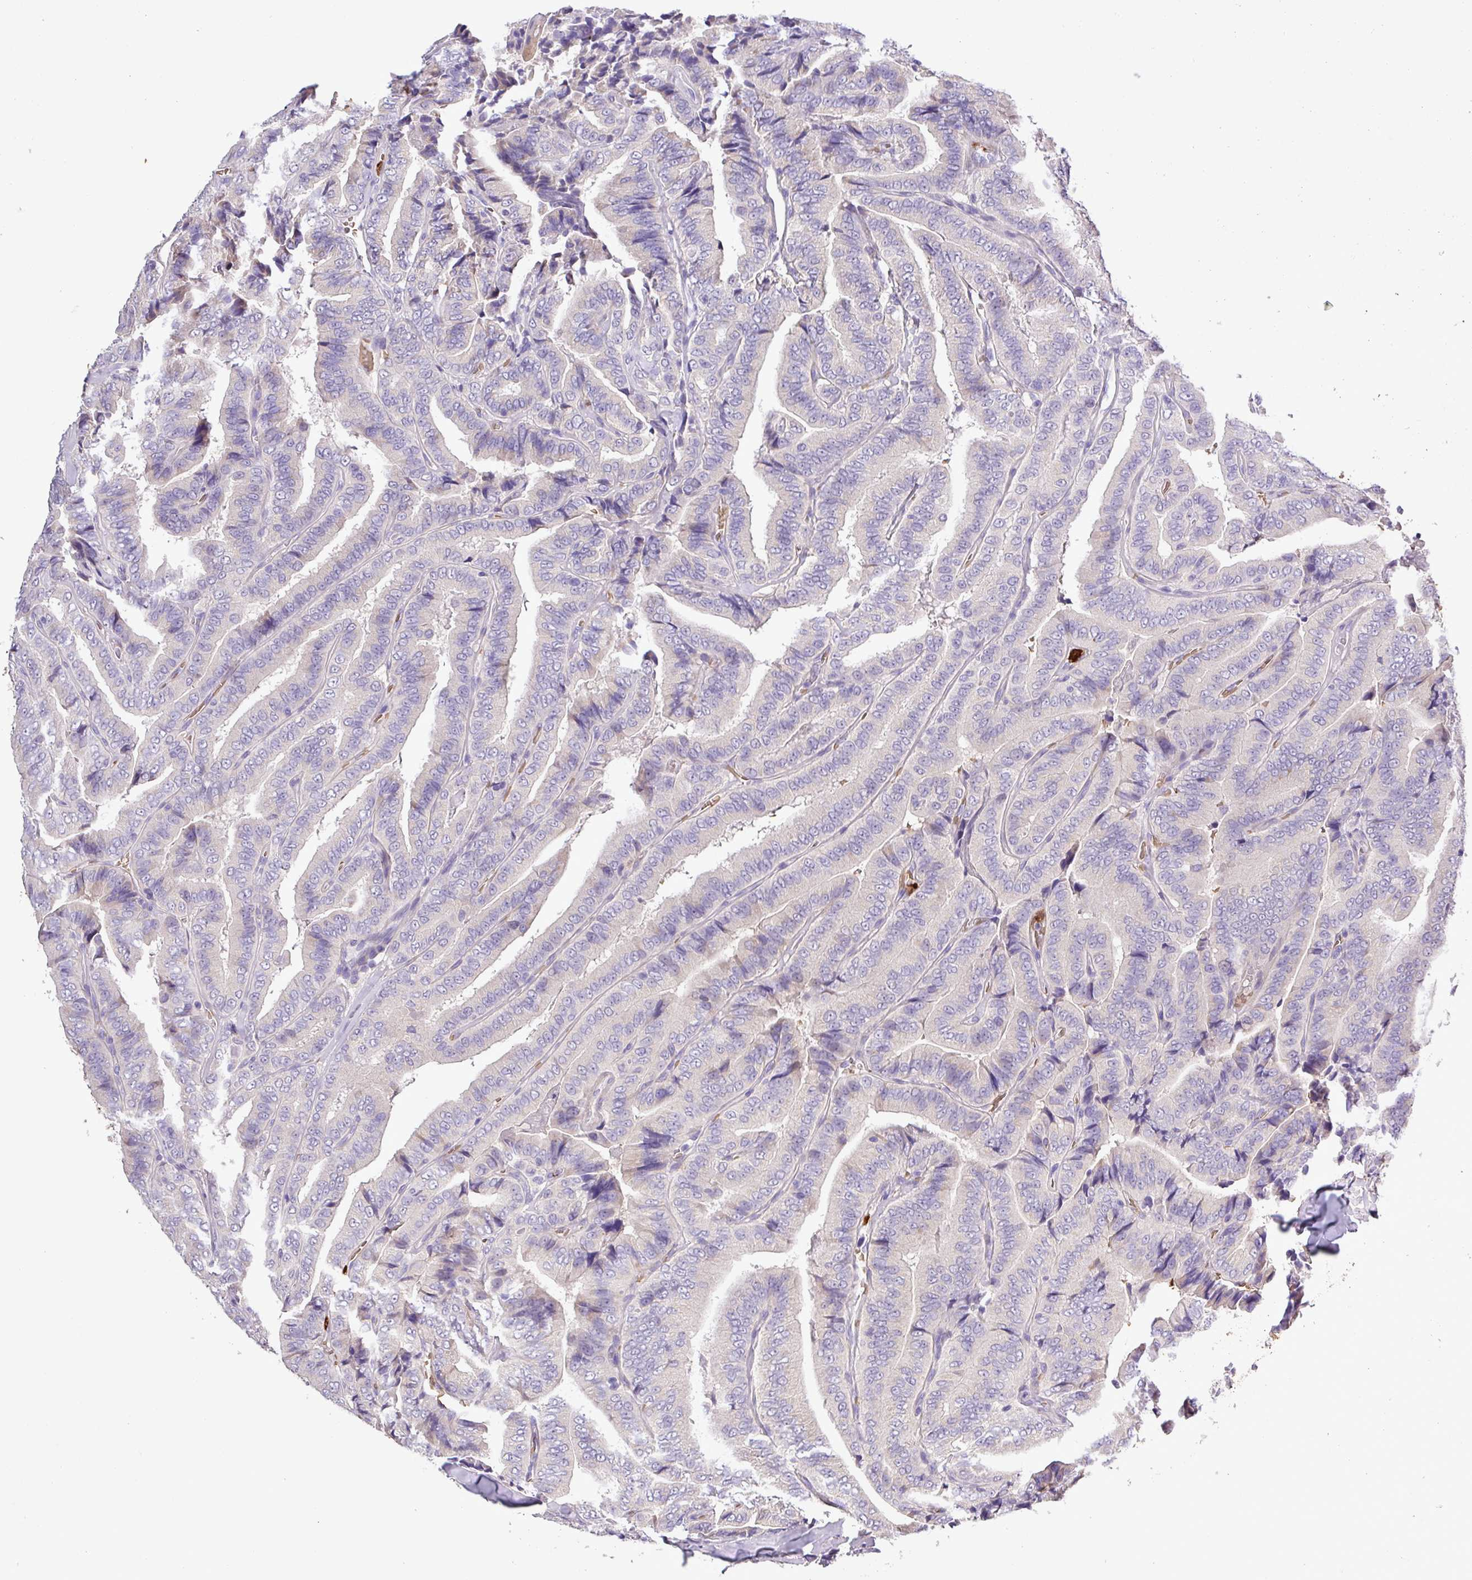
{"staining": {"intensity": "negative", "quantity": "none", "location": "none"}, "tissue": "thyroid cancer", "cell_type": "Tumor cells", "image_type": "cancer", "snomed": [{"axis": "morphology", "description": "Papillary adenocarcinoma, NOS"}, {"axis": "topography", "description": "Thyroid gland"}], "caption": "A photomicrograph of human thyroid cancer is negative for staining in tumor cells.", "gene": "MGAT4B", "patient": {"sex": "male", "age": 61}}